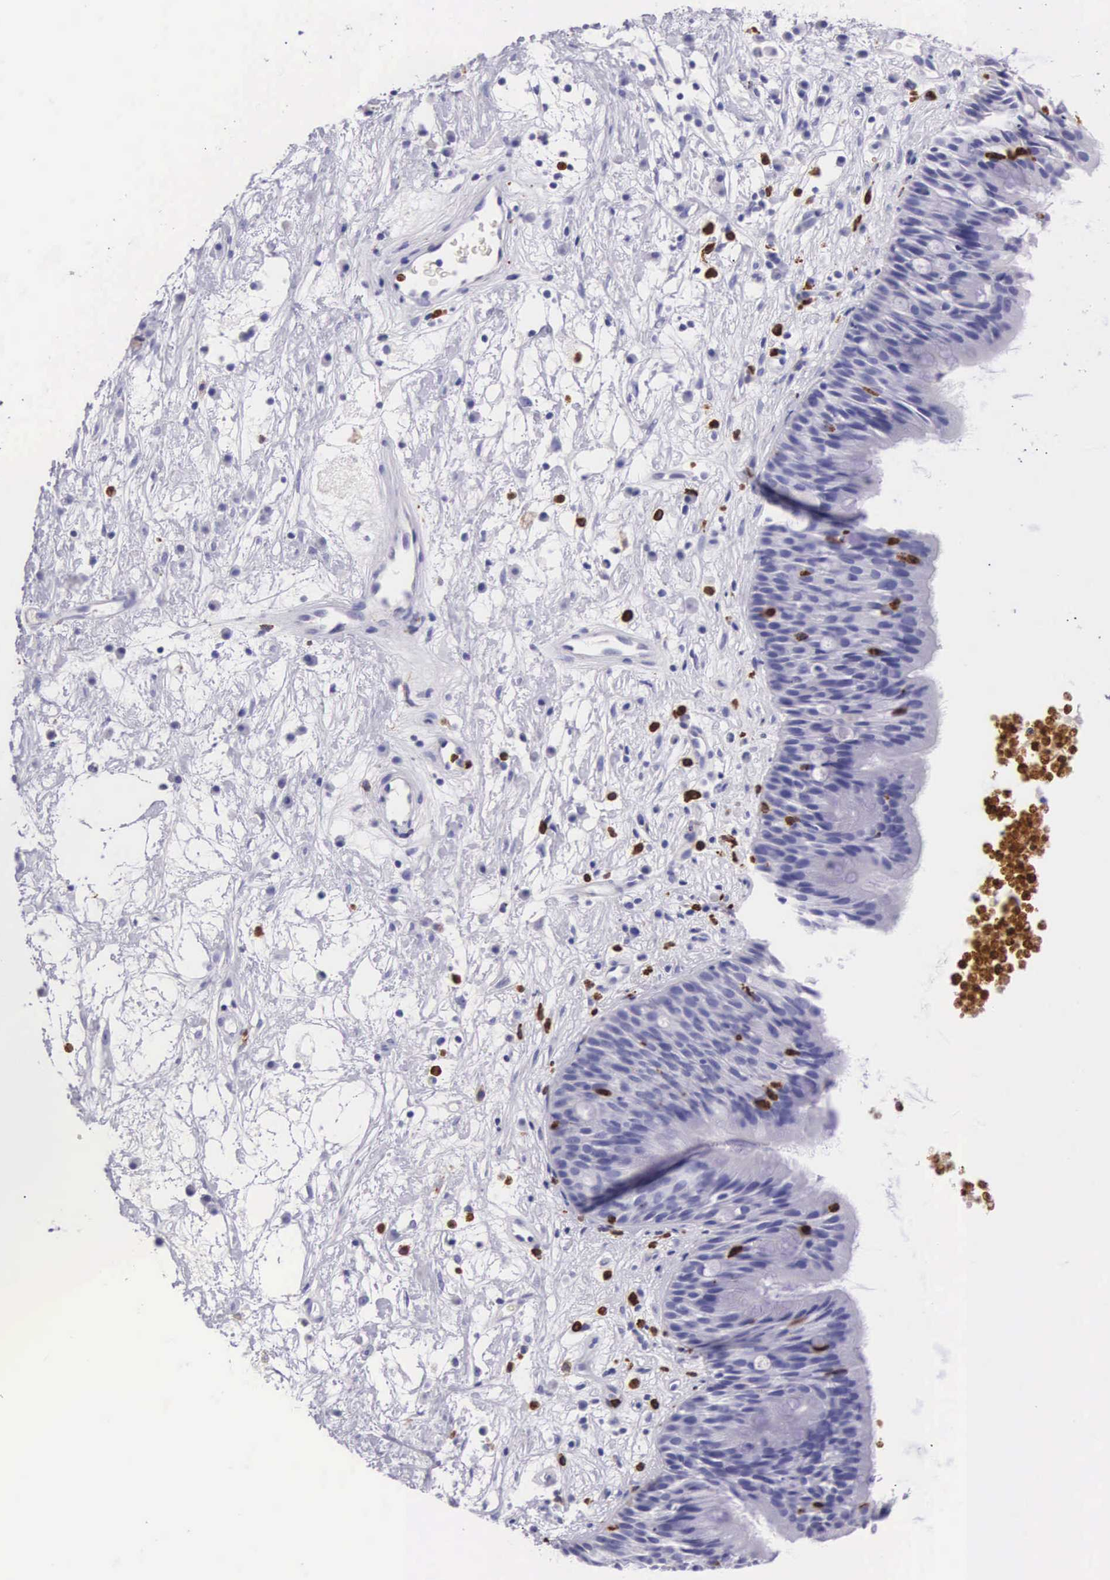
{"staining": {"intensity": "negative", "quantity": "none", "location": "none"}, "tissue": "nasopharynx", "cell_type": "Respiratory epithelial cells", "image_type": "normal", "snomed": [{"axis": "morphology", "description": "Normal tissue, NOS"}, {"axis": "topography", "description": "Nasopharynx"}], "caption": "IHC micrograph of normal nasopharynx: human nasopharynx stained with DAB (3,3'-diaminobenzidine) displays no significant protein staining in respiratory epithelial cells. Nuclei are stained in blue.", "gene": "FCN1", "patient": {"sex": "male", "age": 13}}